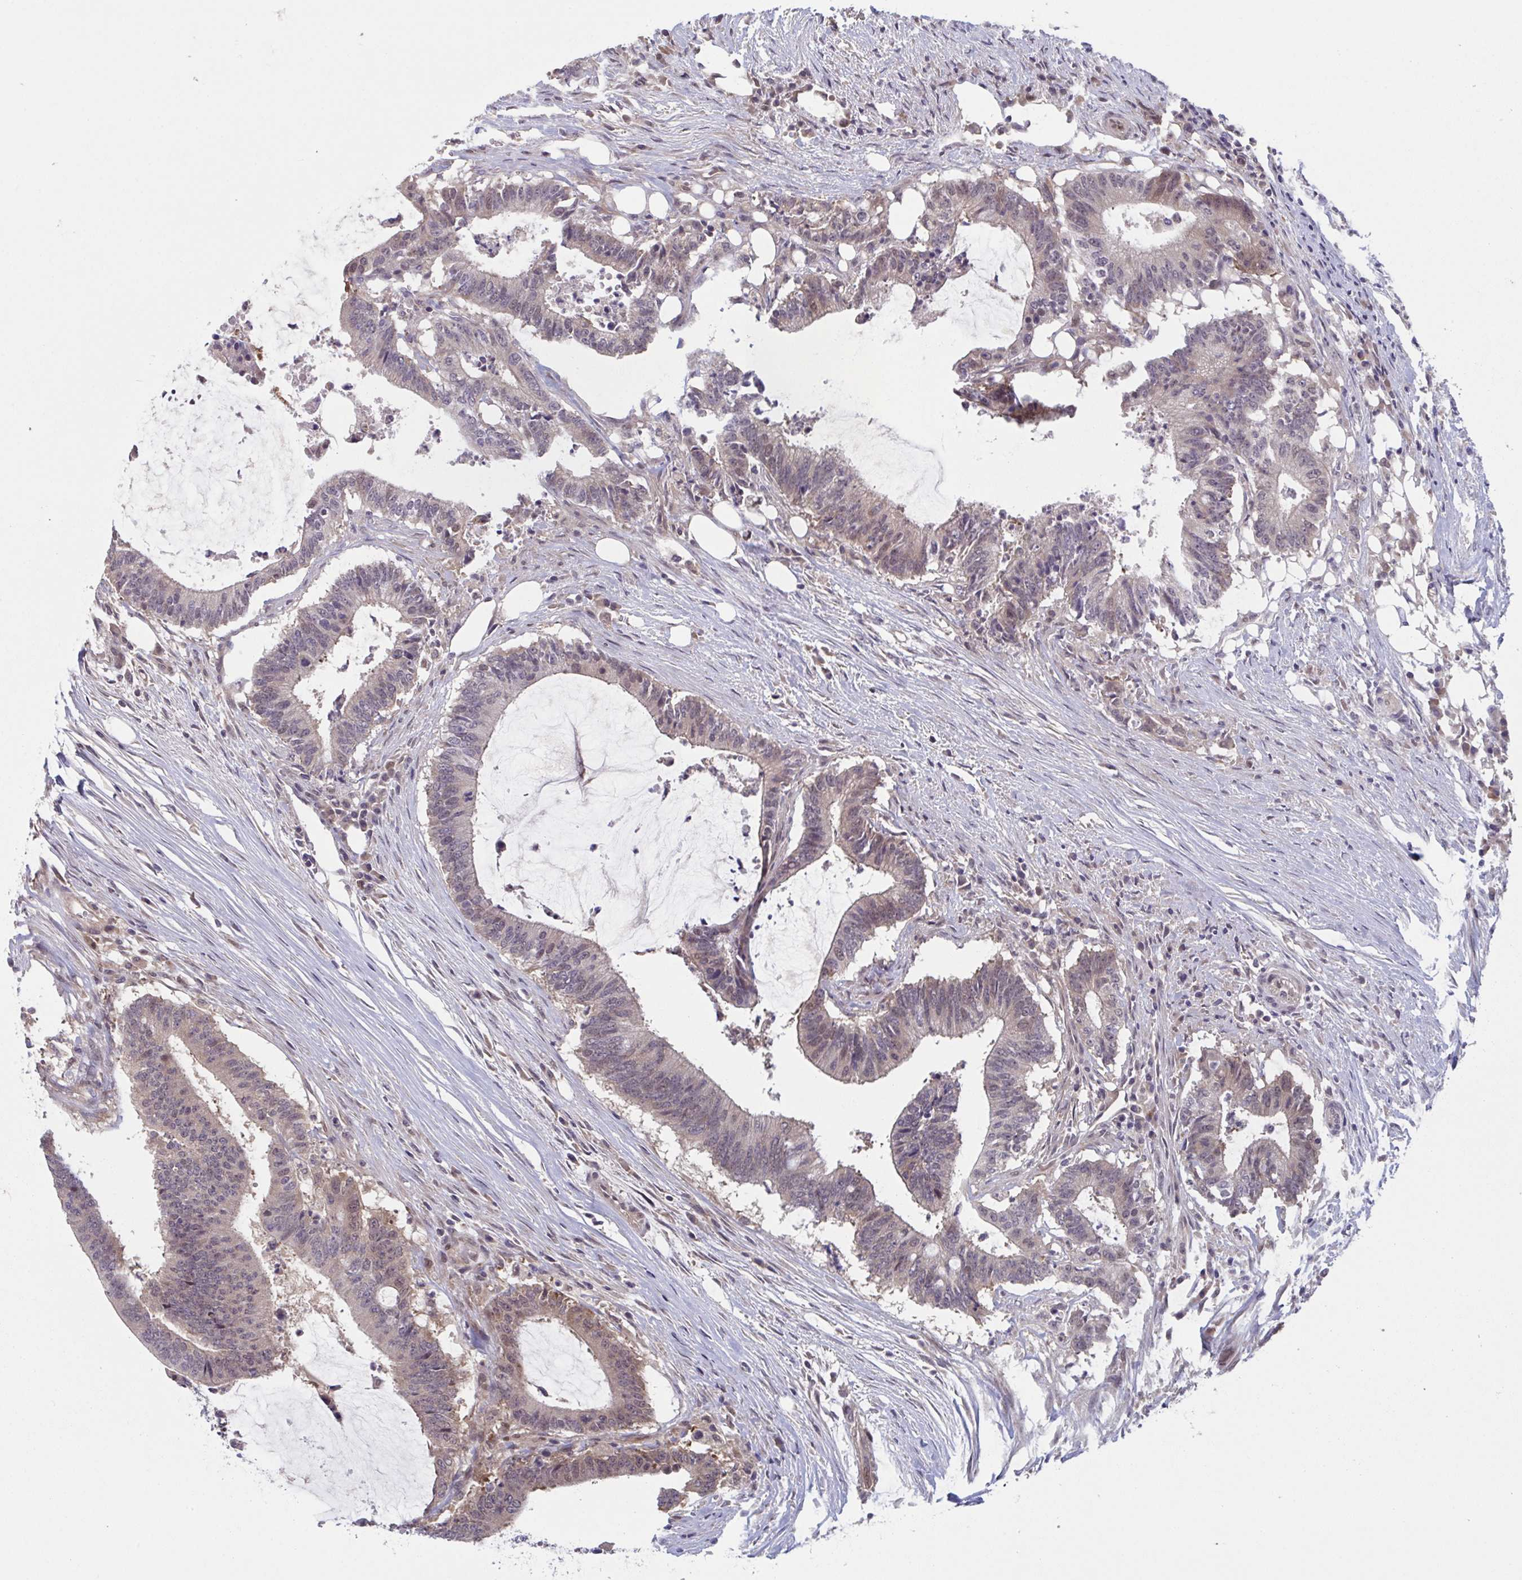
{"staining": {"intensity": "moderate", "quantity": "25%-75%", "location": "cytoplasmic/membranous,nuclear"}, "tissue": "colorectal cancer", "cell_type": "Tumor cells", "image_type": "cancer", "snomed": [{"axis": "morphology", "description": "Adenocarcinoma, NOS"}, {"axis": "topography", "description": "Colon"}], "caption": "Immunohistochemical staining of adenocarcinoma (colorectal) reveals medium levels of moderate cytoplasmic/membranous and nuclear protein staining in approximately 25%-75% of tumor cells. (DAB IHC with brightfield microscopy, high magnification).", "gene": "RIOK1", "patient": {"sex": "female", "age": 43}}